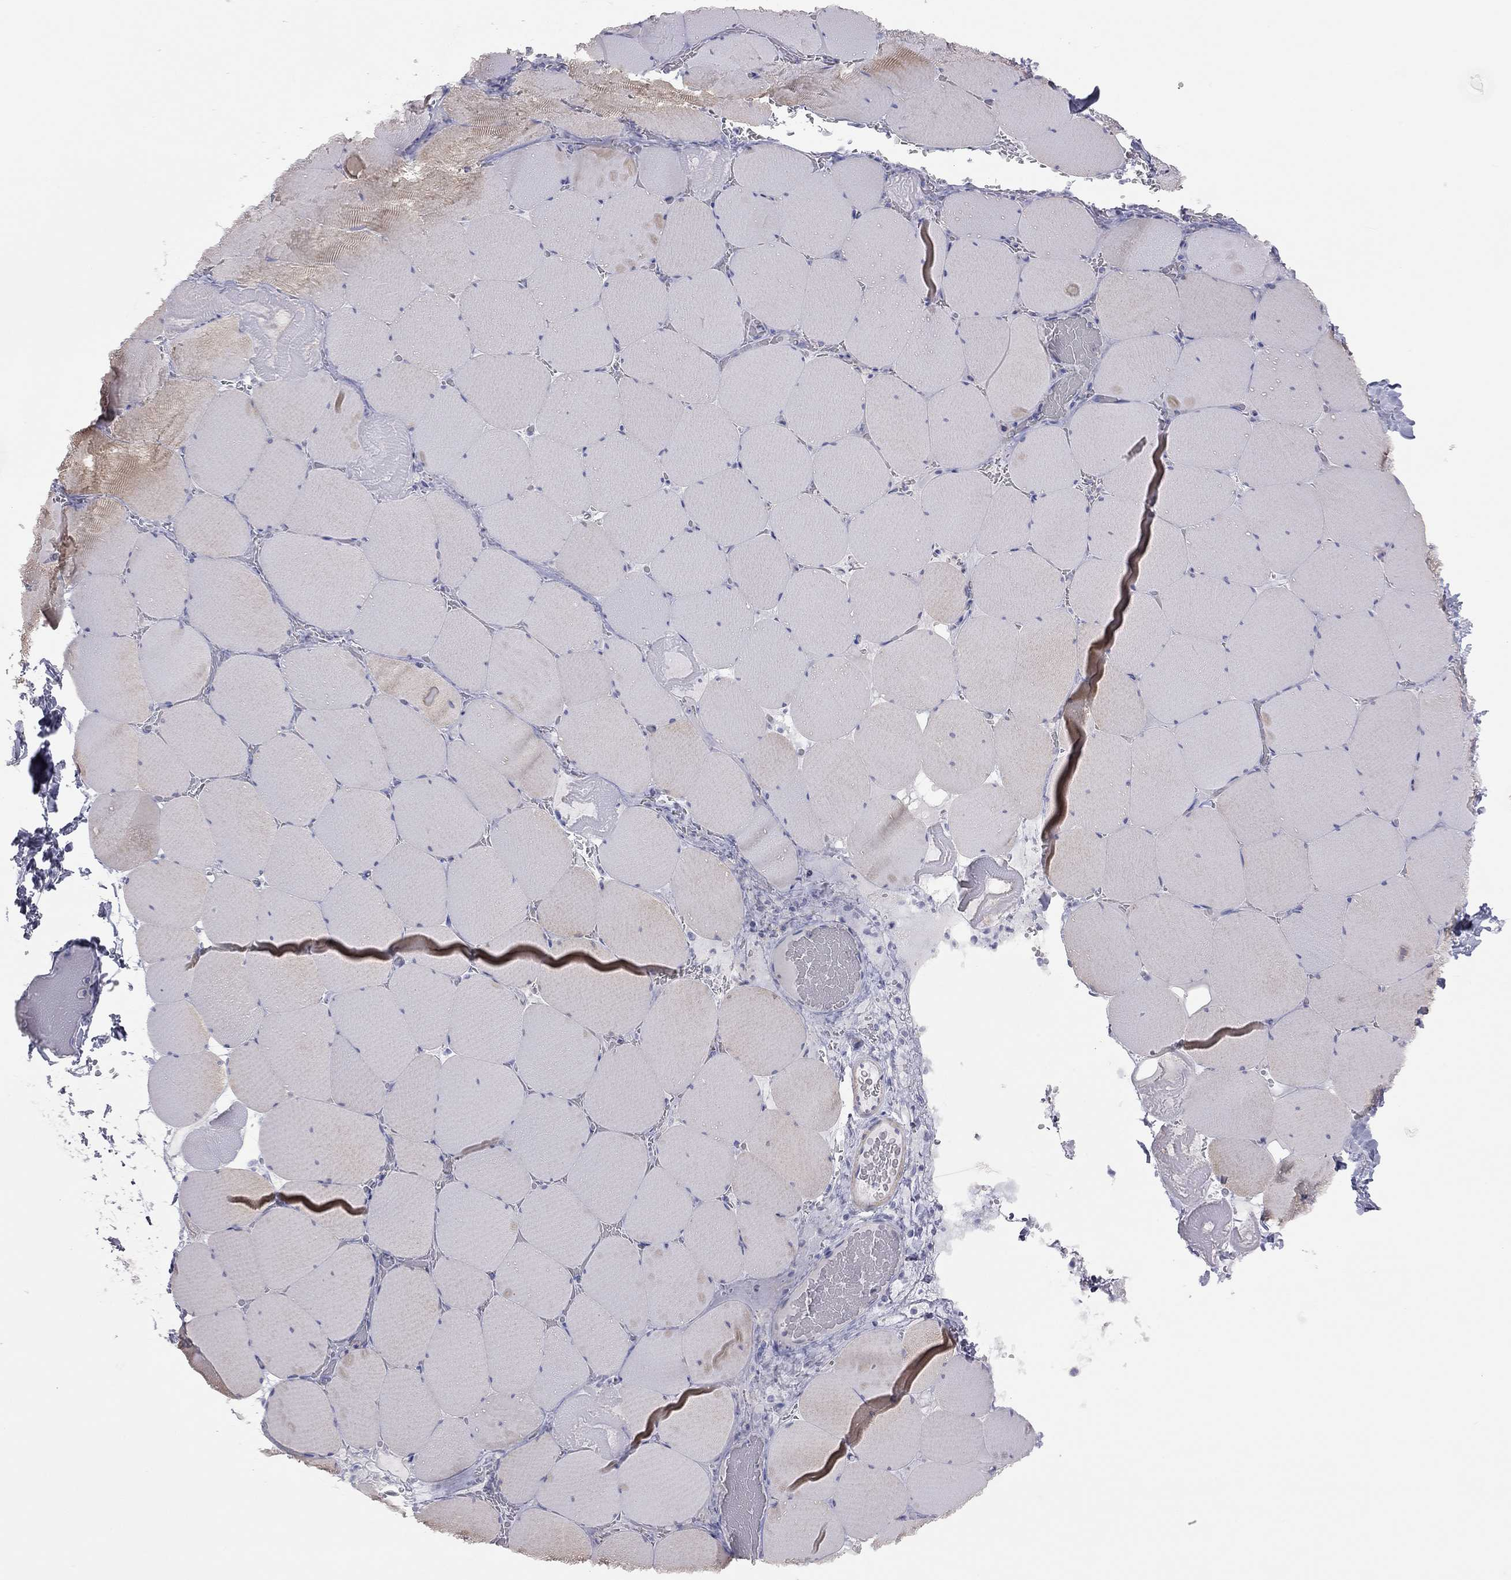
{"staining": {"intensity": "negative", "quantity": "none", "location": "none"}, "tissue": "skeletal muscle", "cell_type": "Myocytes", "image_type": "normal", "snomed": [{"axis": "morphology", "description": "Normal tissue, NOS"}, {"axis": "morphology", "description": "Malignant melanoma, Metastatic site"}, {"axis": "topography", "description": "Skeletal muscle"}], "caption": "This histopathology image is of benign skeletal muscle stained with IHC to label a protein in brown with the nuclei are counter-stained blue. There is no staining in myocytes.", "gene": "ADCYAP1", "patient": {"sex": "male", "age": 50}}